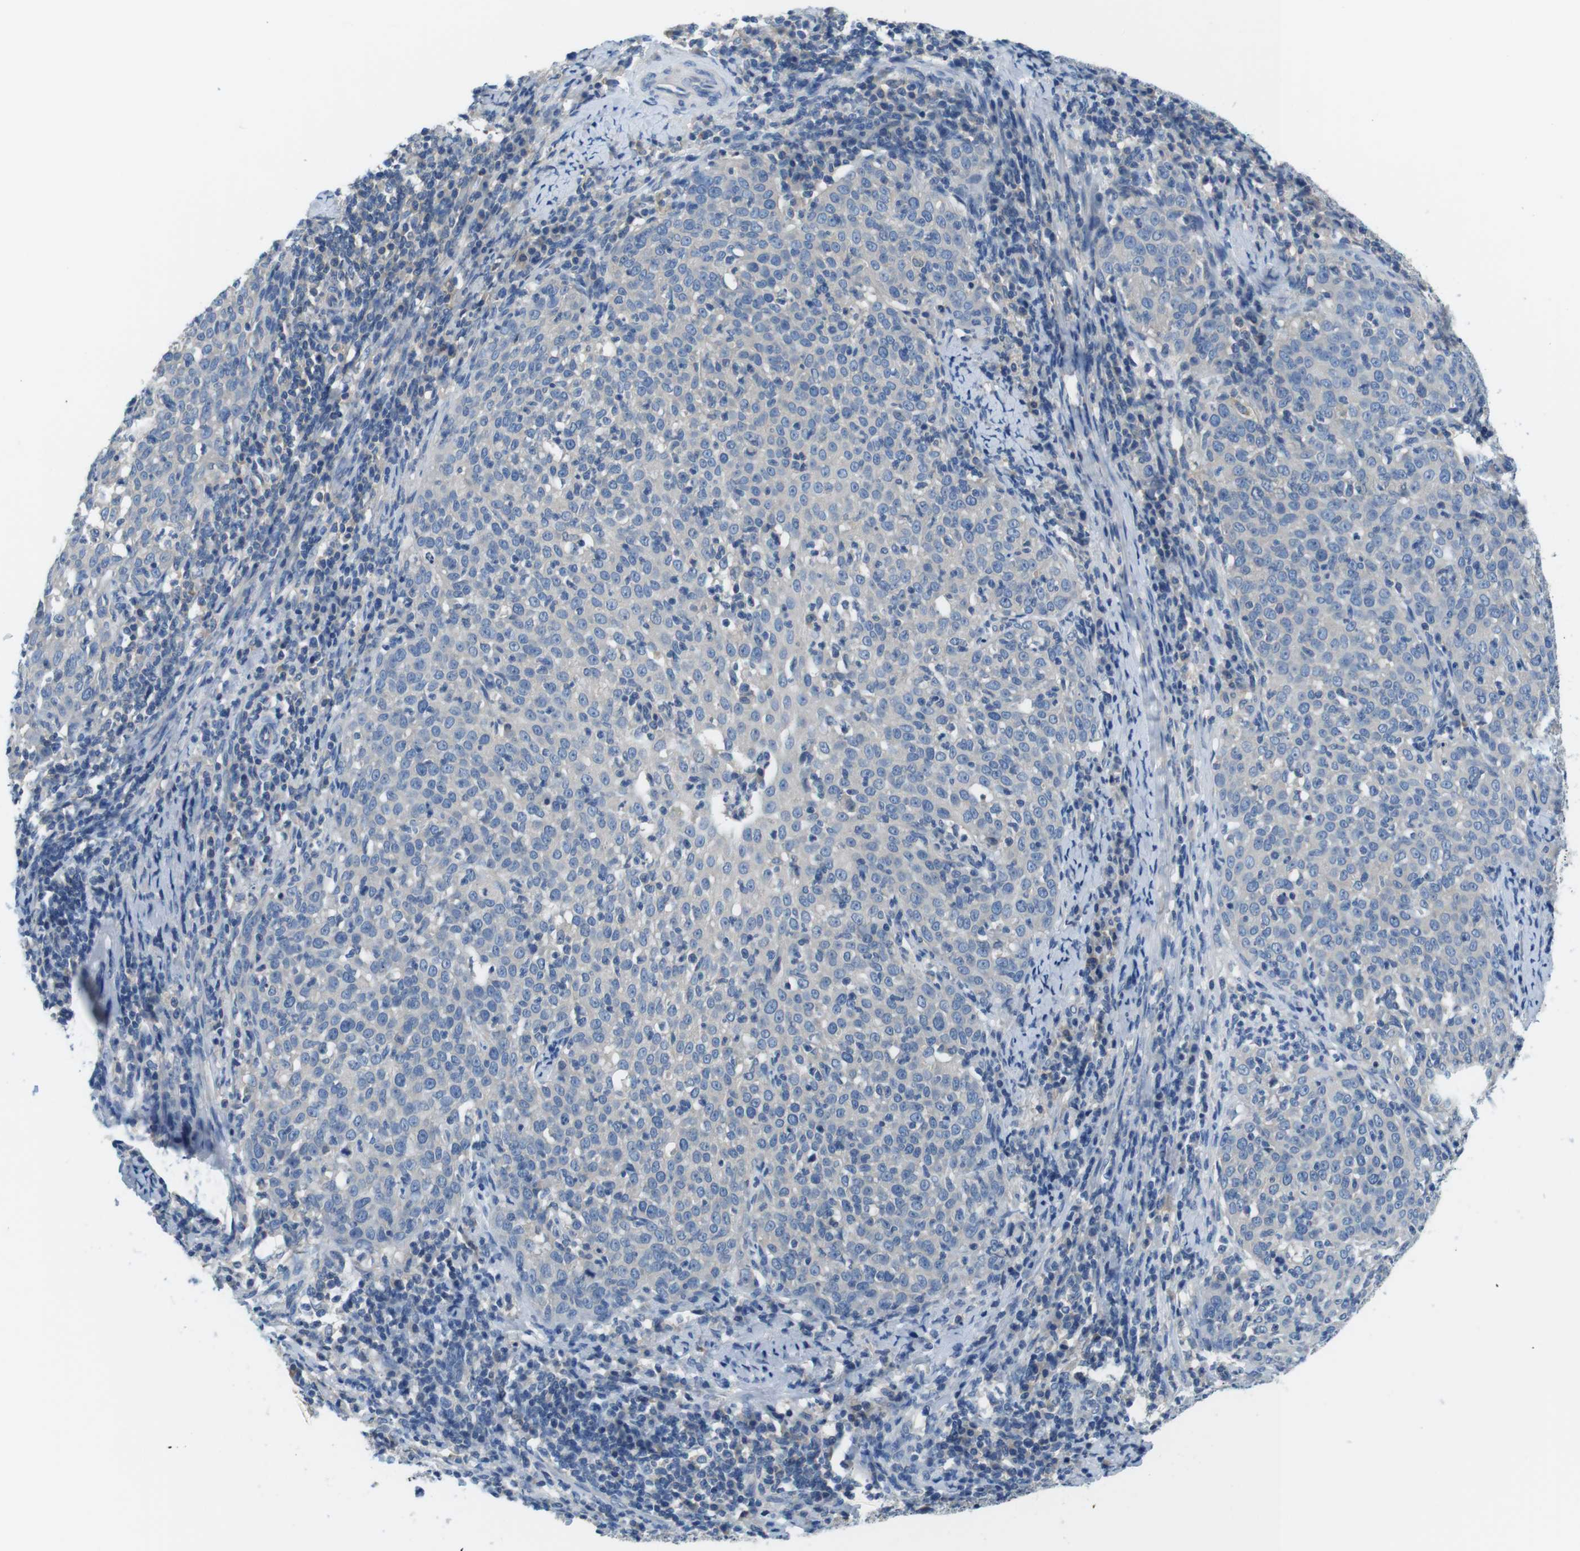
{"staining": {"intensity": "negative", "quantity": "none", "location": "none"}, "tissue": "cervical cancer", "cell_type": "Tumor cells", "image_type": "cancer", "snomed": [{"axis": "morphology", "description": "Squamous cell carcinoma, NOS"}, {"axis": "topography", "description": "Cervix"}], "caption": "This is a photomicrograph of IHC staining of cervical cancer, which shows no expression in tumor cells. (Brightfield microscopy of DAB IHC at high magnification).", "gene": "DENND4C", "patient": {"sex": "female", "age": 51}}